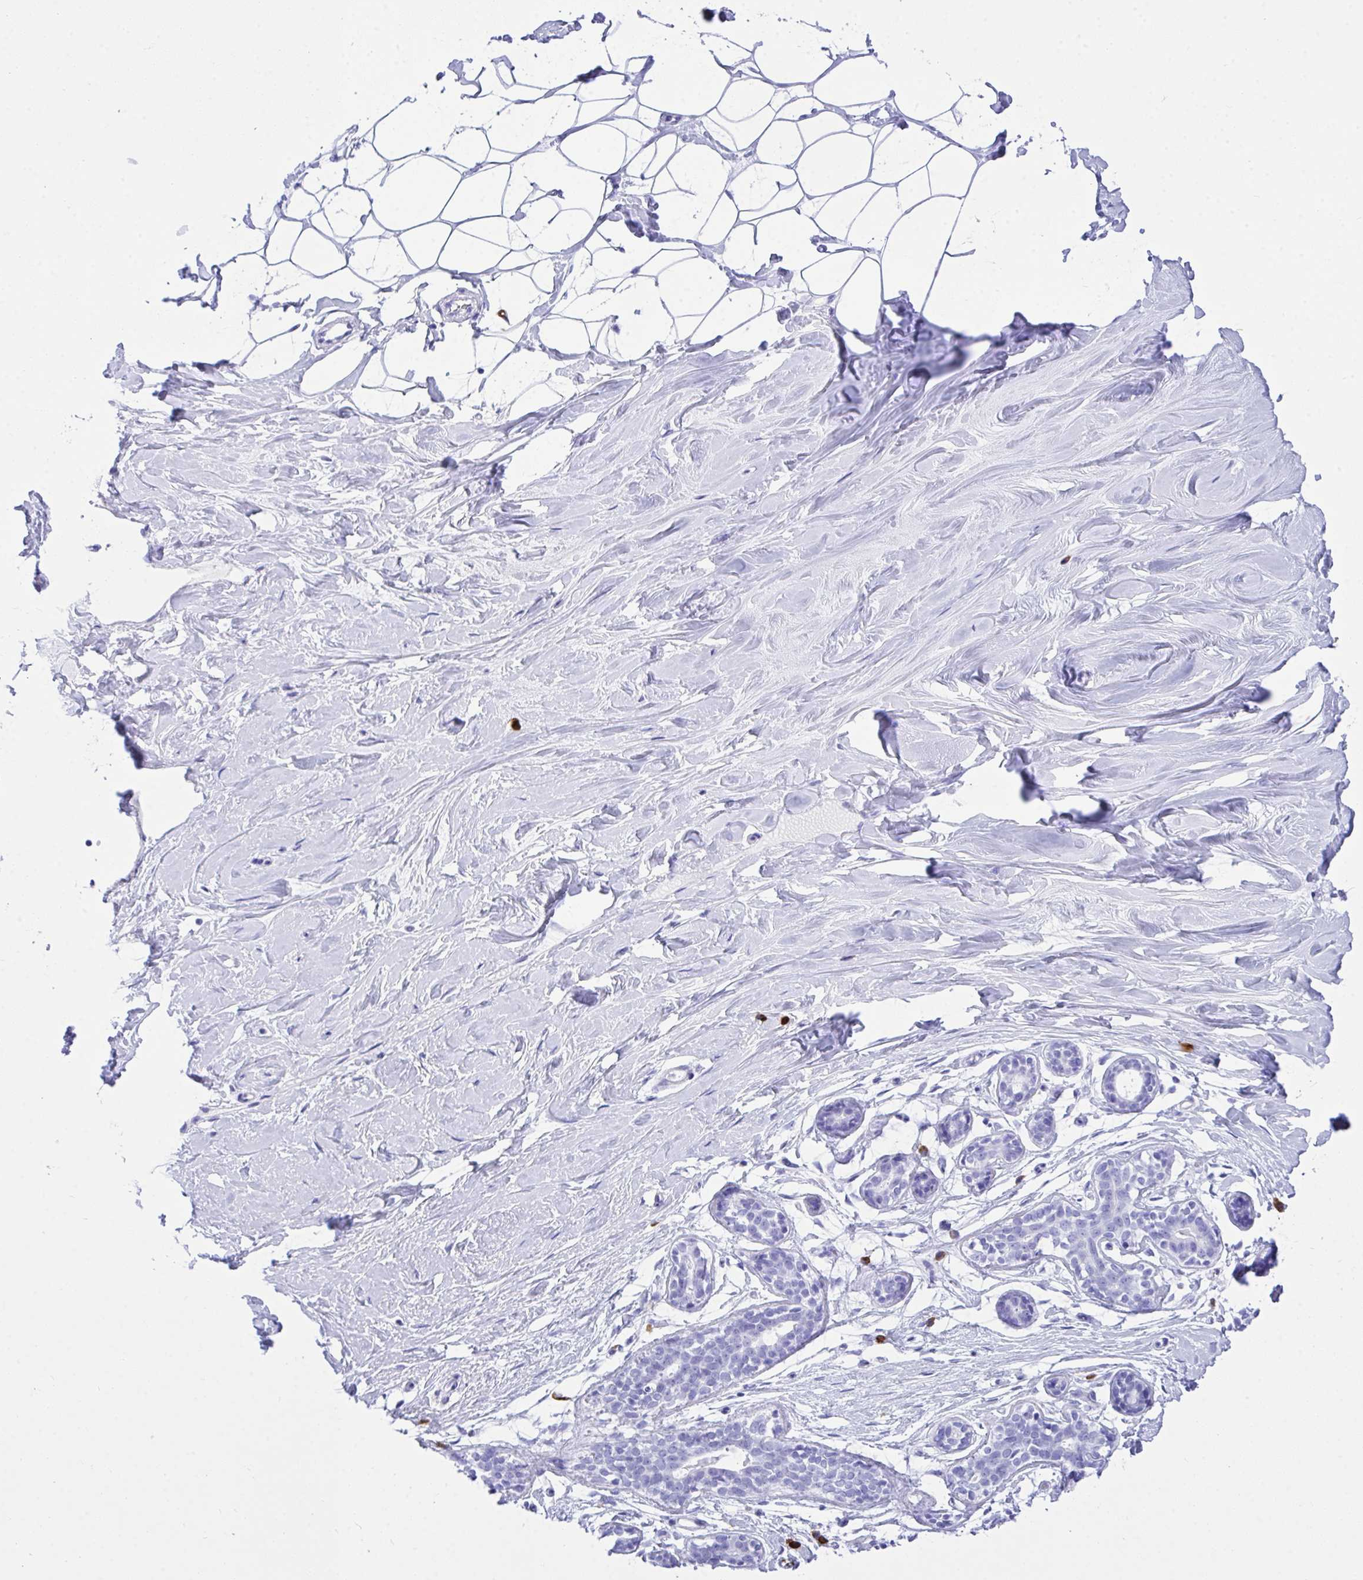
{"staining": {"intensity": "negative", "quantity": "none", "location": "none"}, "tissue": "breast", "cell_type": "Adipocytes", "image_type": "normal", "snomed": [{"axis": "morphology", "description": "Normal tissue, NOS"}, {"axis": "topography", "description": "Breast"}], "caption": "Immunohistochemistry of normal human breast reveals no positivity in adipocytes.", "gene": "BEST4", "patient": {"sex": "female", "age": 27}}